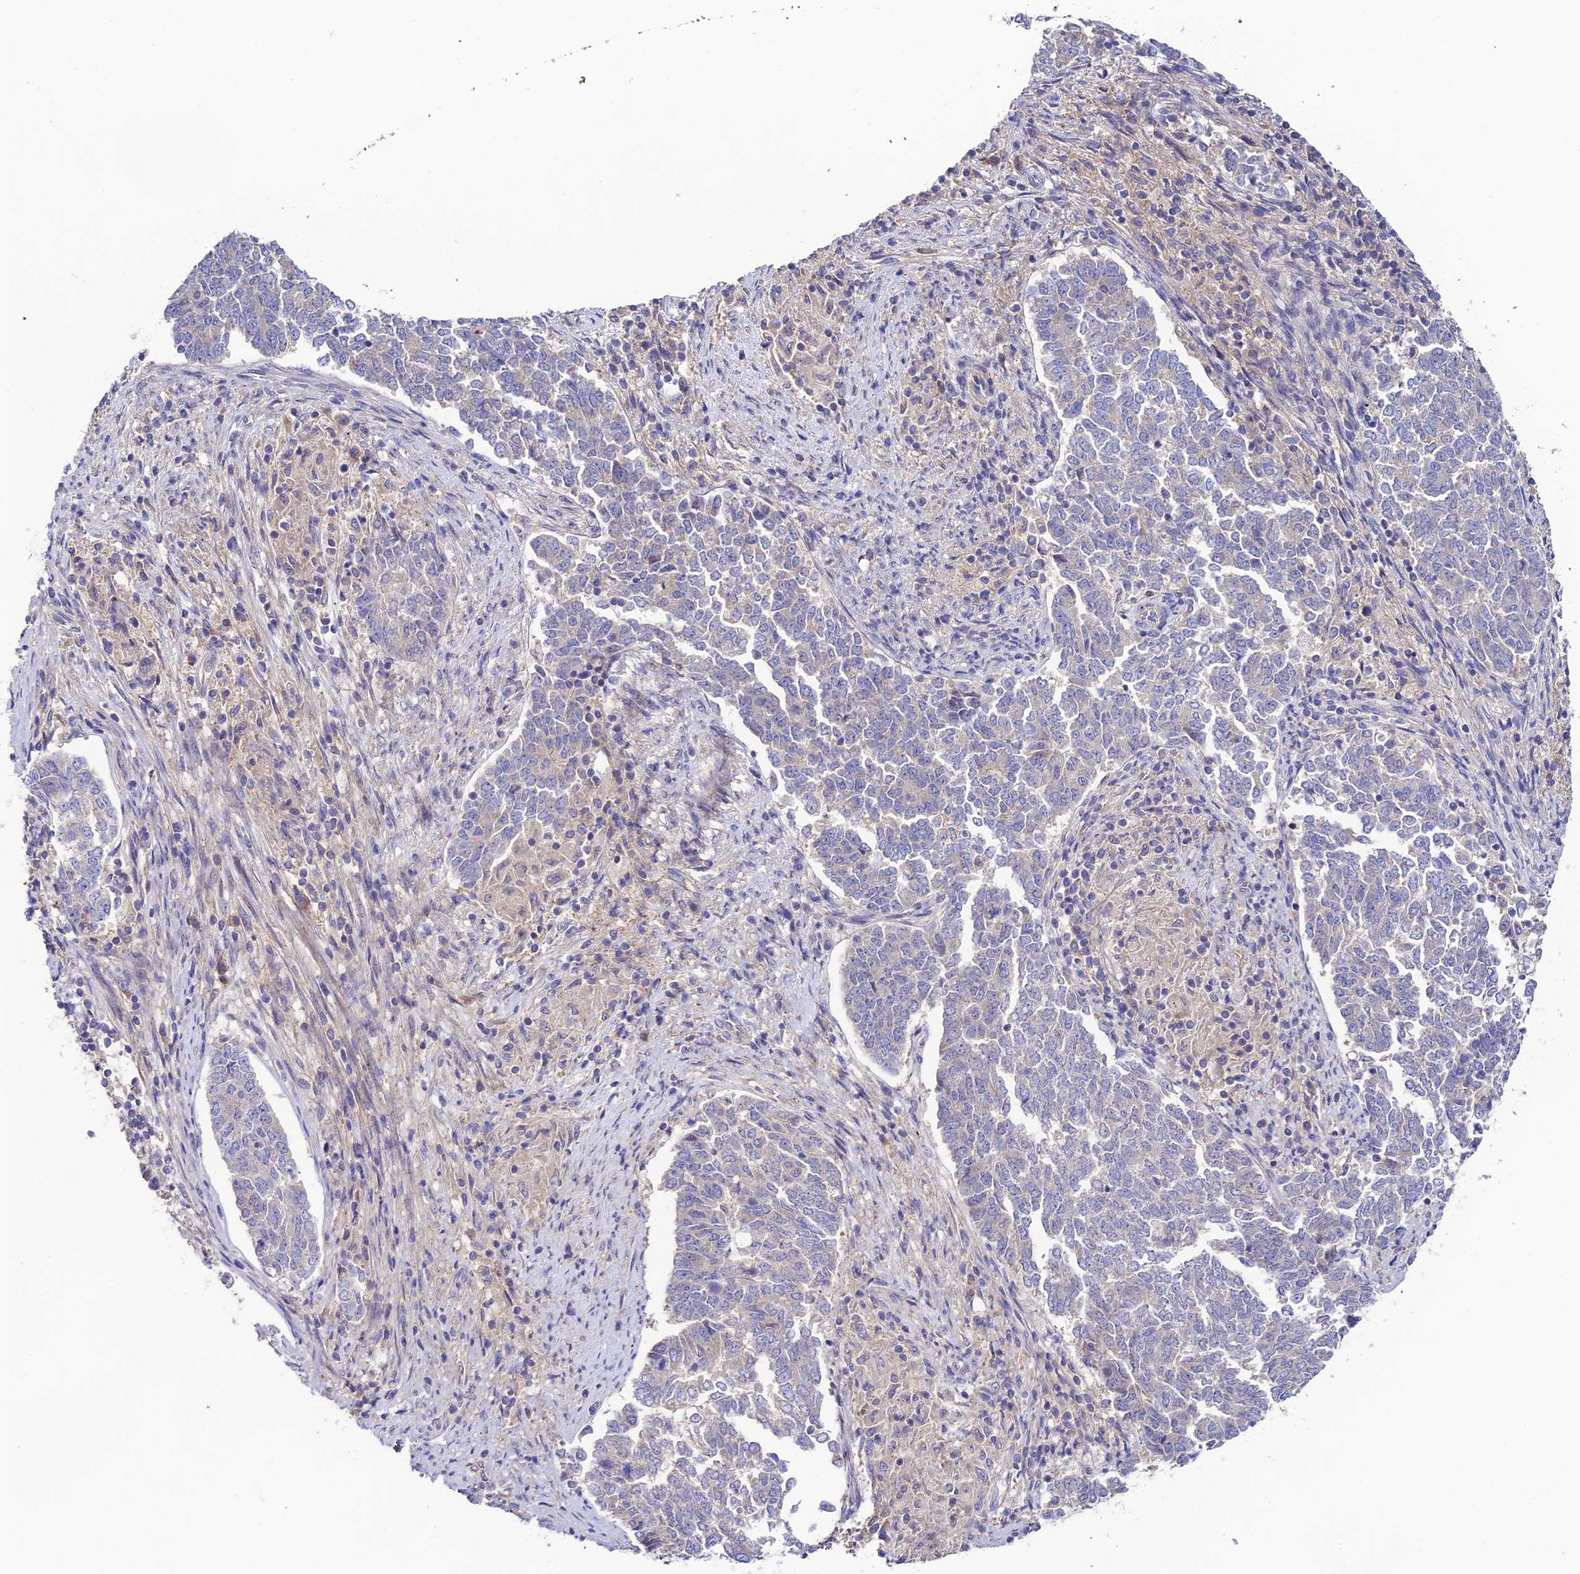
{"staining": {"intensity": "negative", "quantity": "none", "location": "none"}, "tissue": "endometrial cancer", "cell_type": "Tumor cells", "image_type": "cancer", "snomed": [{"axis": "morphology", "description": "Adenocarcinoma, NOS"}, {"axis": "topography", "description": "Endometrium"}], "caption": "This is a image of immunohistochemistry (IHC) staining of adenocarcinoma (endometrial), which shows no staining in tumor cells.", "gene": "BRME1", "patient": {"sex": "female", "age": 80}}